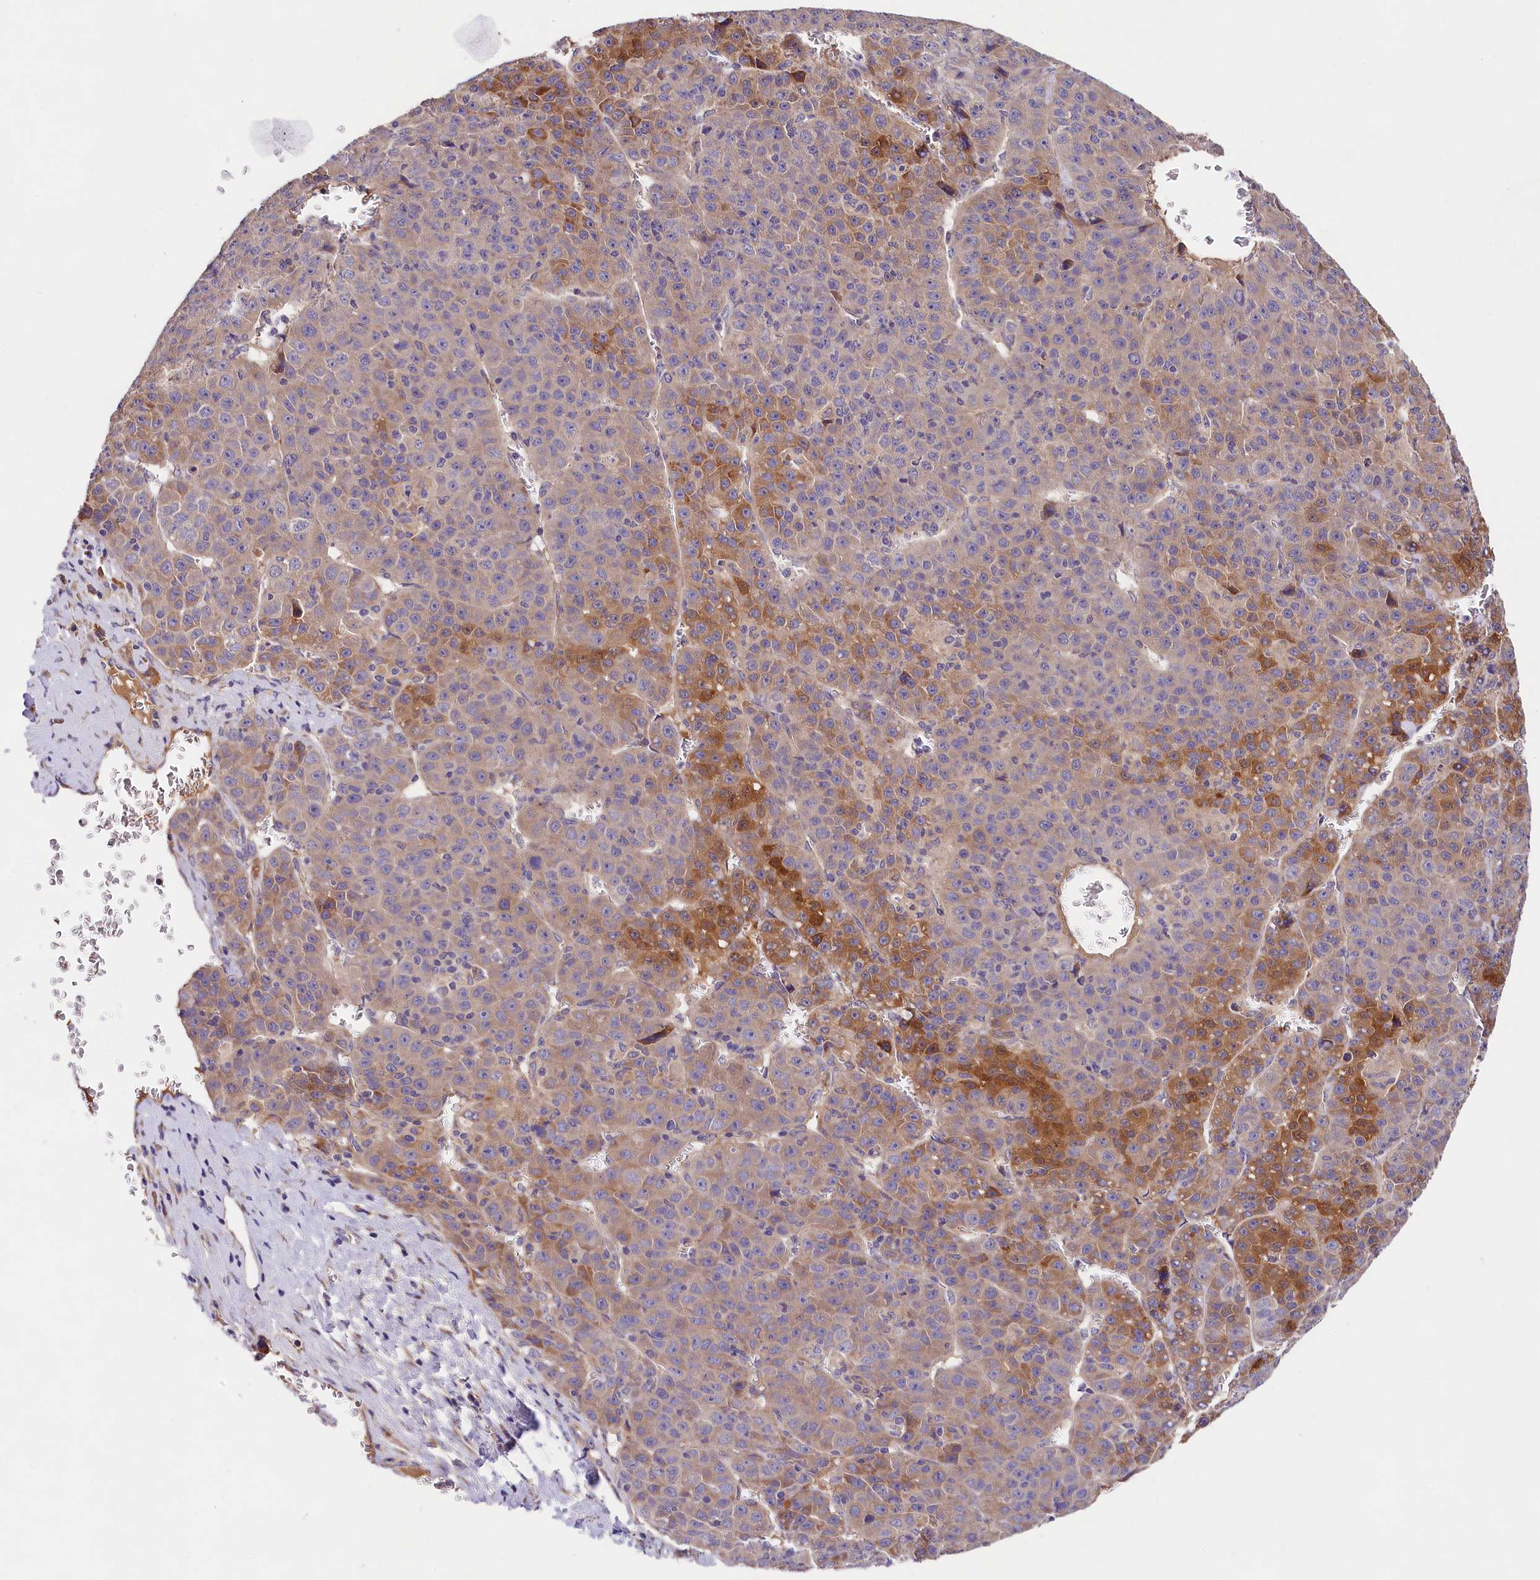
{"staining": {"intensity": "moderate", "quantity": "25%-75%", "location": "cytoplasmic/membranous"}, "tissue": "liver cancer", "cell_type": "Tumor cells", "image_type": "cancer", "snomed": [{"axis": "morphology", "description": "Carcinoma, Hepatocellular, NOS"}, {"axis": "topography", "description": "Liver"}], "caption": "A medium amount of moderate cytoplasmic/membranous staining is identified in approximately 25%-75% of tumor cells in liver cancer tissue.", "gene": "SPG11", "patient": {"sex": "female", "age": 53}}